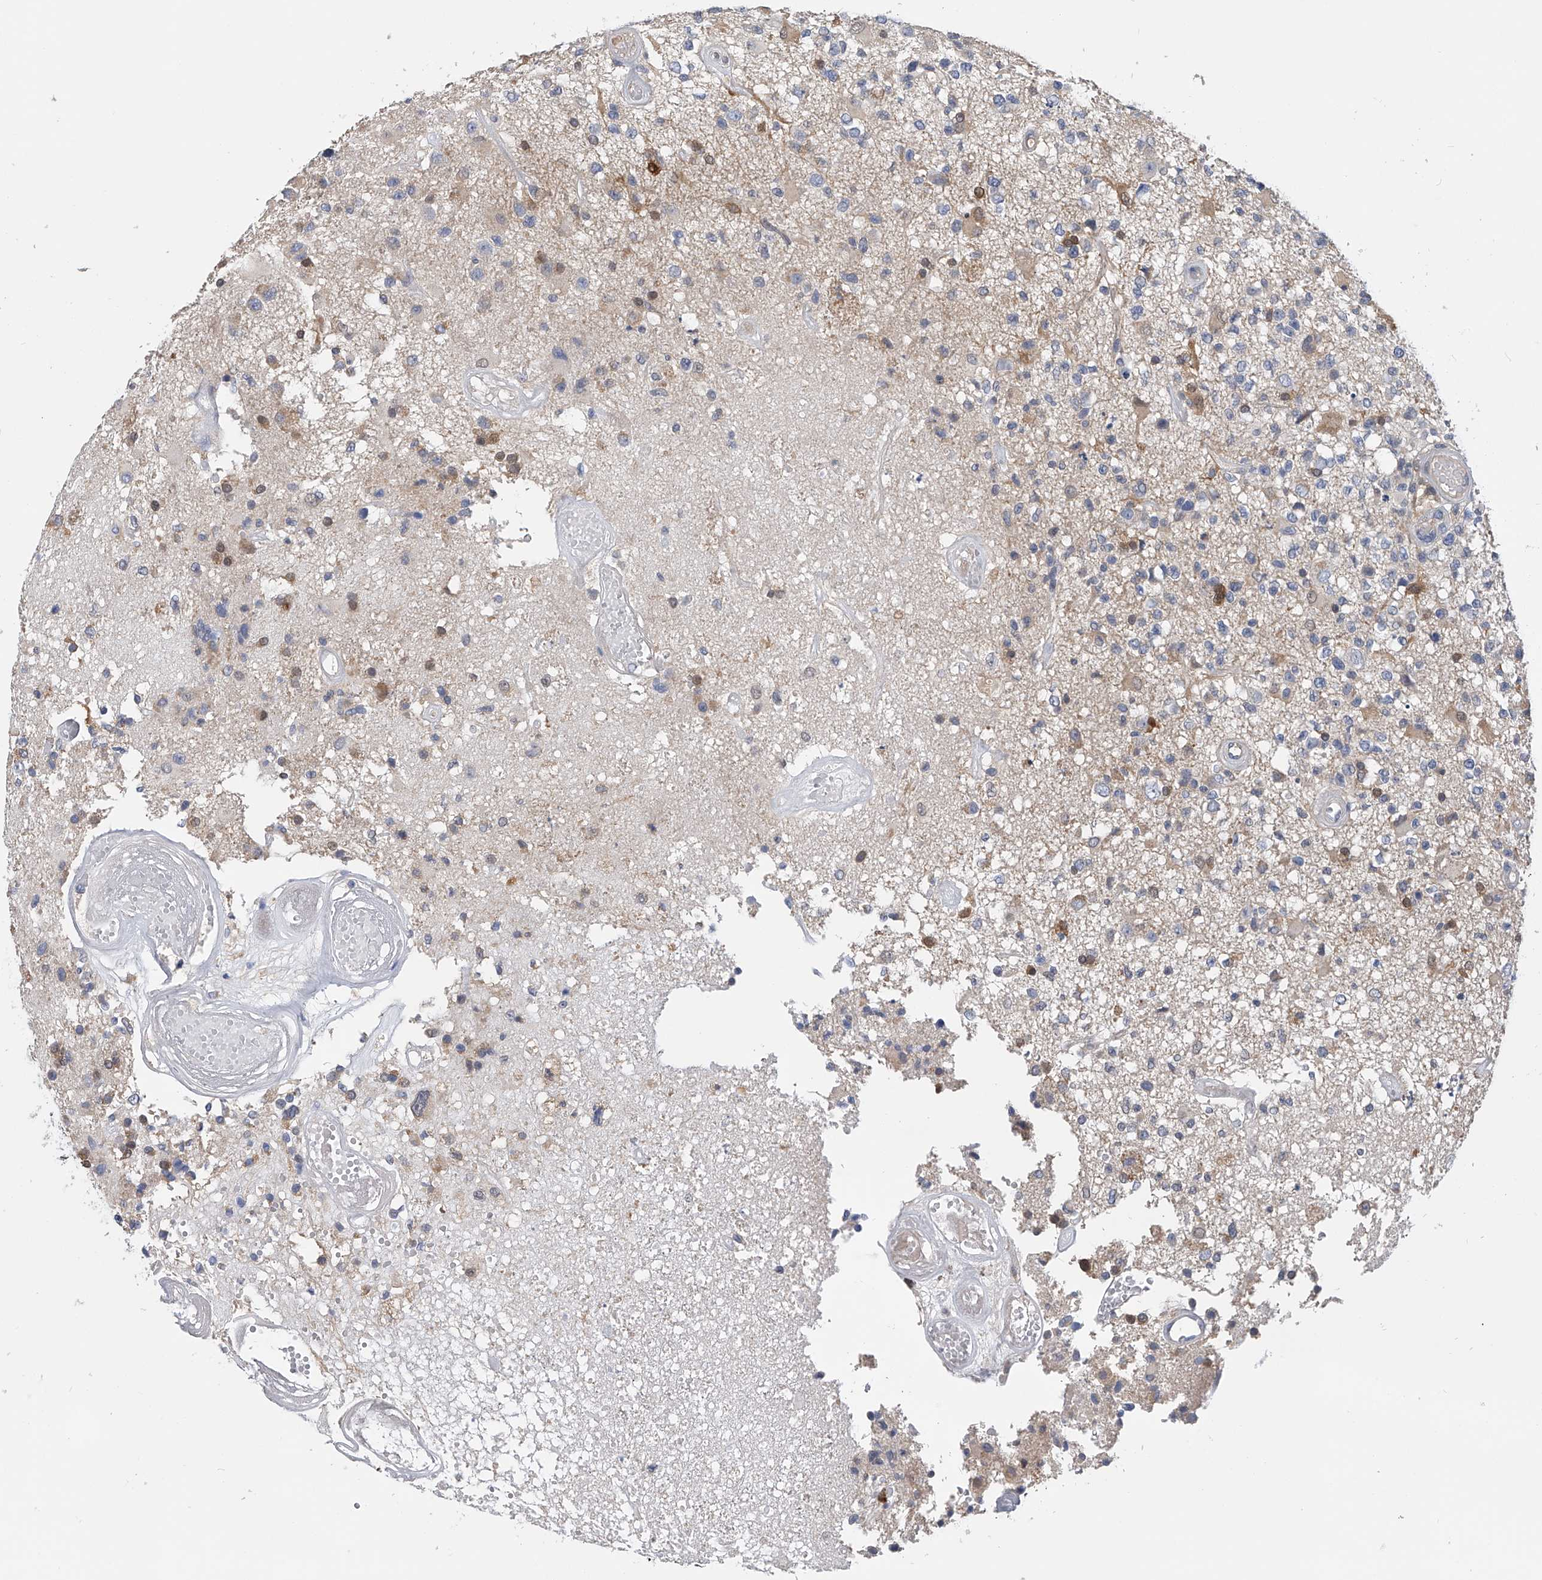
{"staining": {"intensity": "negative", "quantity": "none", "location": "none"}, "tissue": "glioma", "cell_type": "Tumor cells", "image_type": "cancer", "snomed": [{"axis": "morphology", "description": "Glioma, malignant, High grade"}, {"axis": "morphology", "description": "Glioblastoma, NOS"}, {"axis": "topography", "description": "Brain"}], "caption": "An IHC image of glioma is shown. There is no staining in tumor cells of glioma.", "gene": "PGM3", "patient": {"sex": "male", "age": 60}}